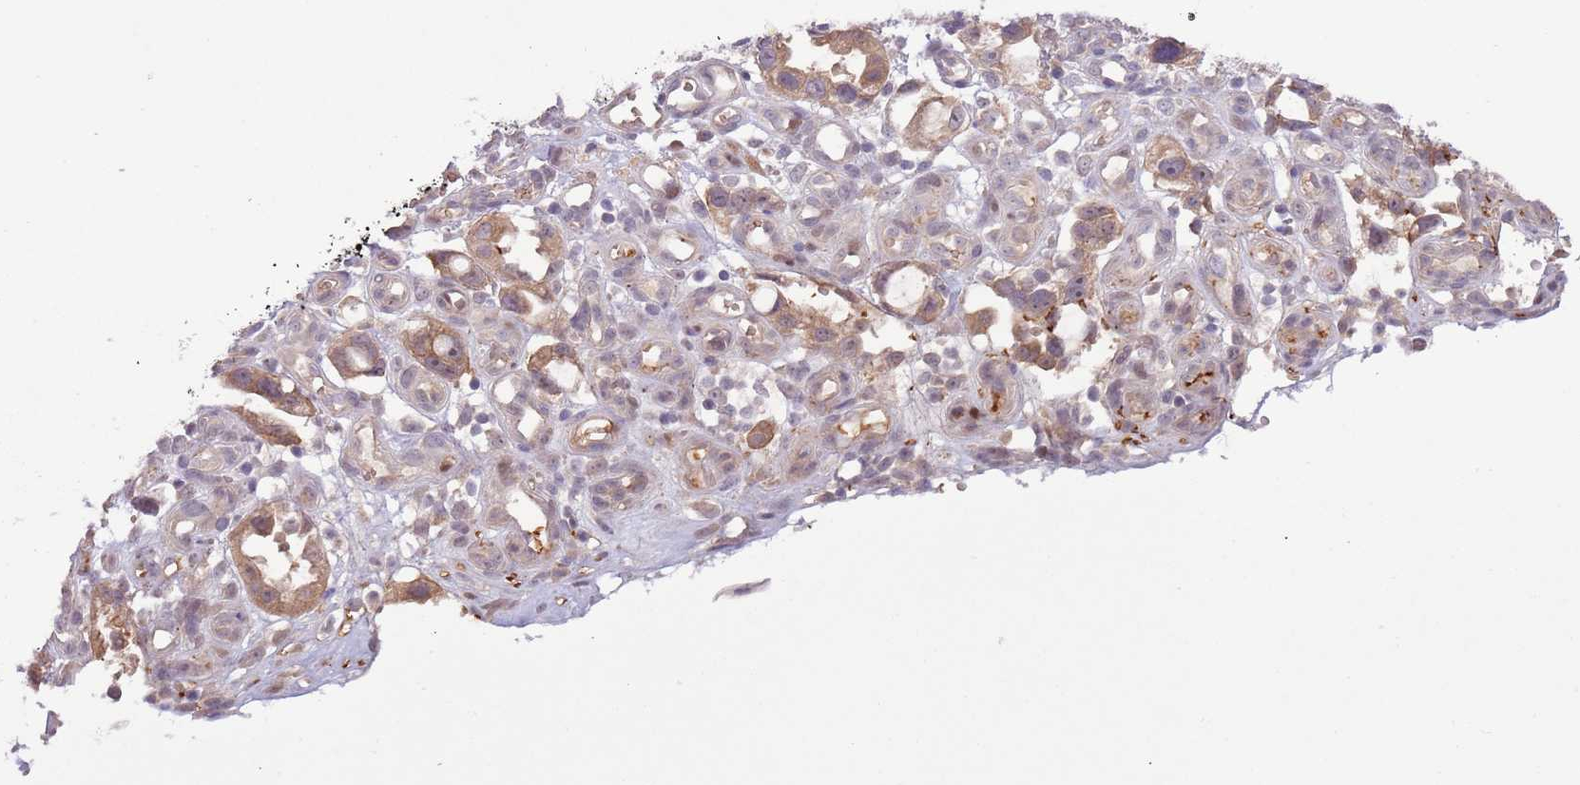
{"staining": {"intensity": "moderate", "quantity": ">75%", "location": "cytoplasmic/membranous"}, "tissue": "stomach cancer", "cell_type": "Tumor cells", "image_type": "cancer", "snomed": [{"axis": "morphology", "description": "Adenocarcinoma, NOS"}, {"axis": "topography", "description": "Stomach"}], "caption": "This micrograph shows immunohistochemistry (IHC) staining of stomach cancer, with medium moderate cytoplasmic/membranous staining in about >75% of tumor cells.", "gene": "SHROOM3", "patient": {"sex": "male", "age": 55}}